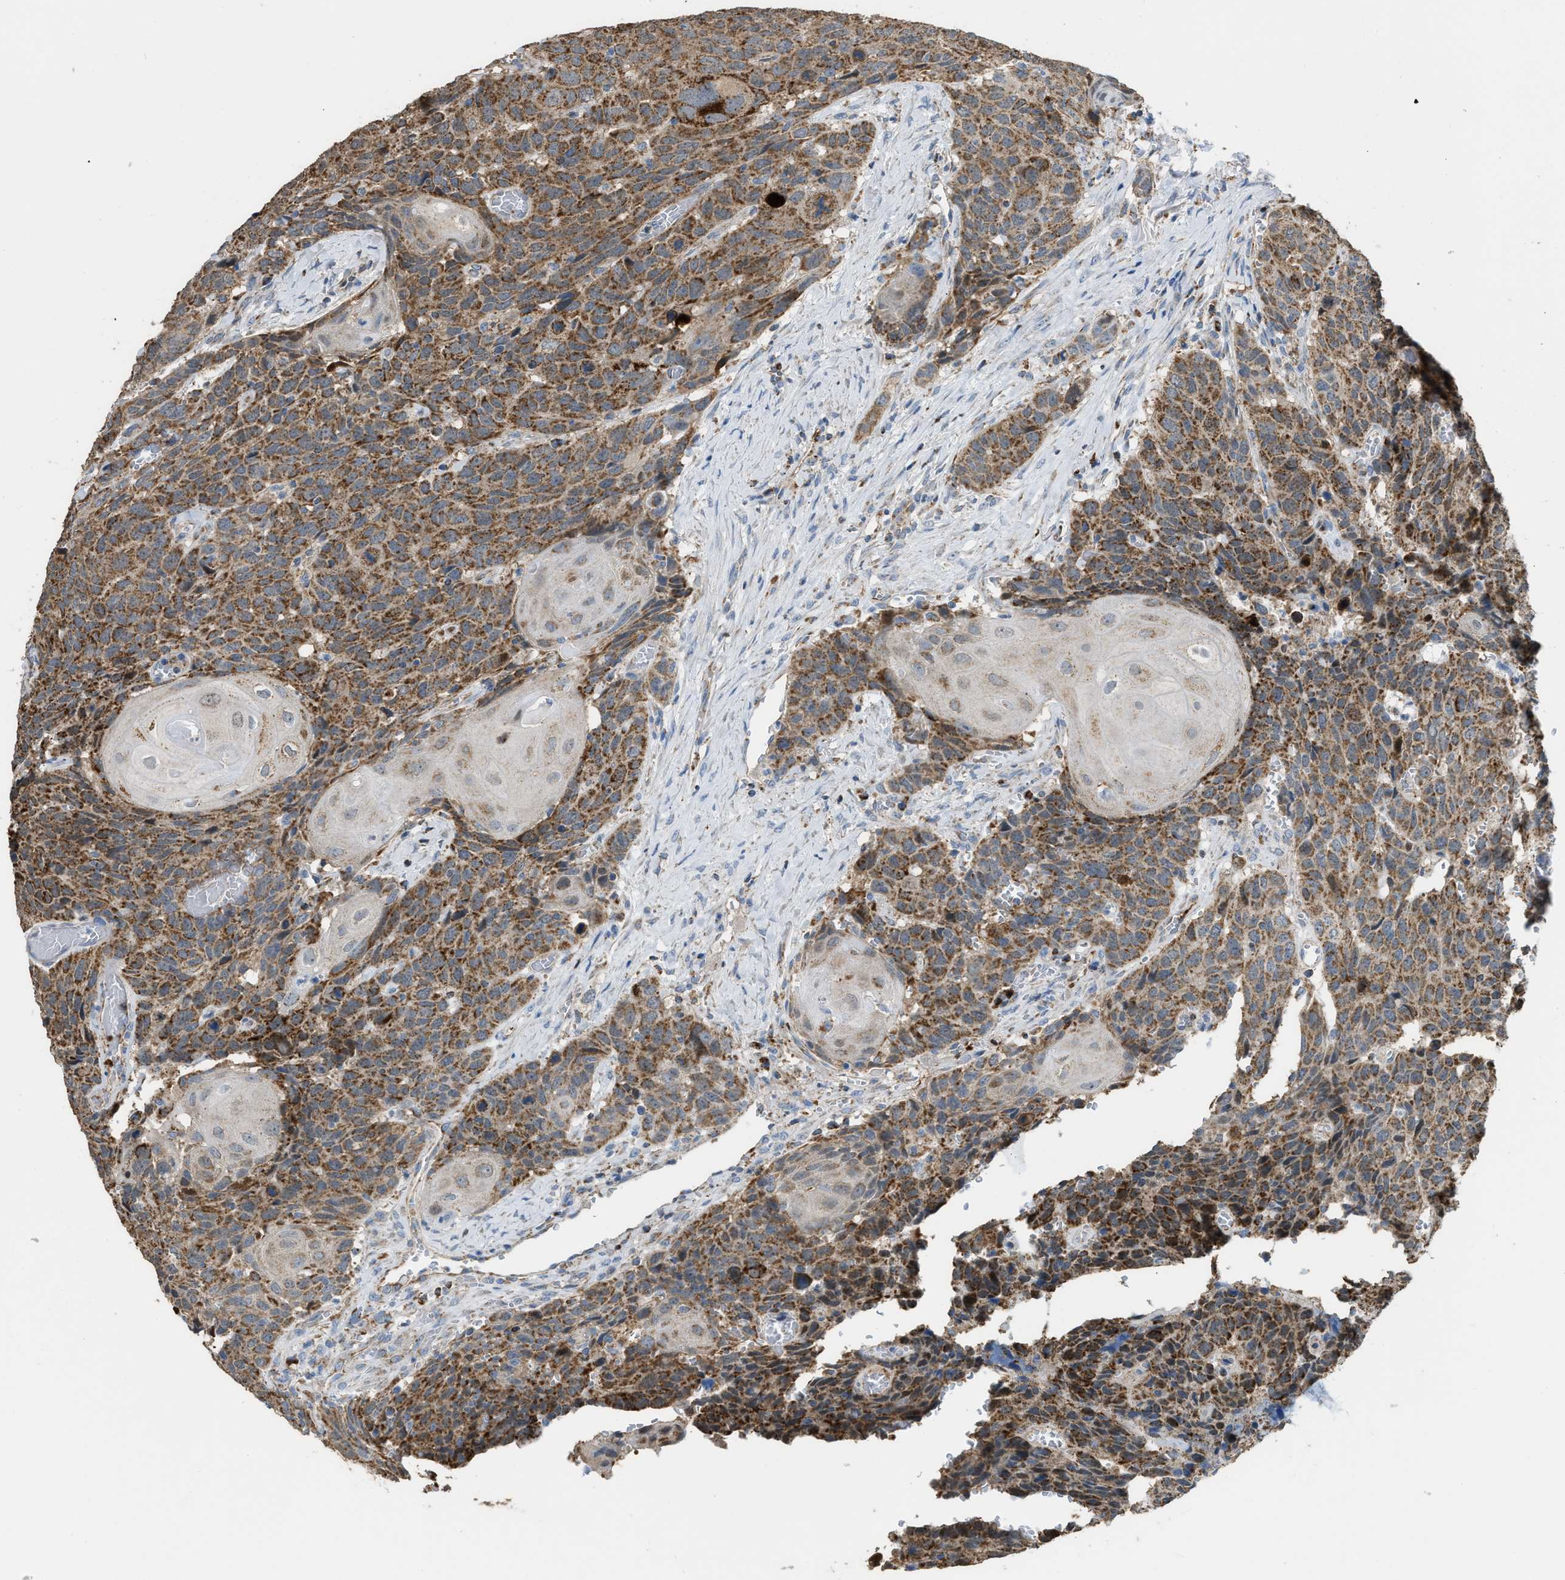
{"staining": {"intensity": "moderate", "quantity": ">75%", "location": "cytoplasmic/membranous"}, "tissue": "head and neck cancer", "cell_type": "Tumor cells", "image_type": "cancer", "snomed": [{"axis": "morphology", "description": "Squamous cell carcinoma, NOS"}, {"axis": "topography", "description": "Head-Neck"}], "caption": "A high-resolution histopathology image shows immunohistochemistry staining of head and neck cancer, which shows moderate cytoplasmic/membranous expression in about >75% of tumor cells.", "gene": "ETFB", "patient": {"sex": "male", "age": 66}}